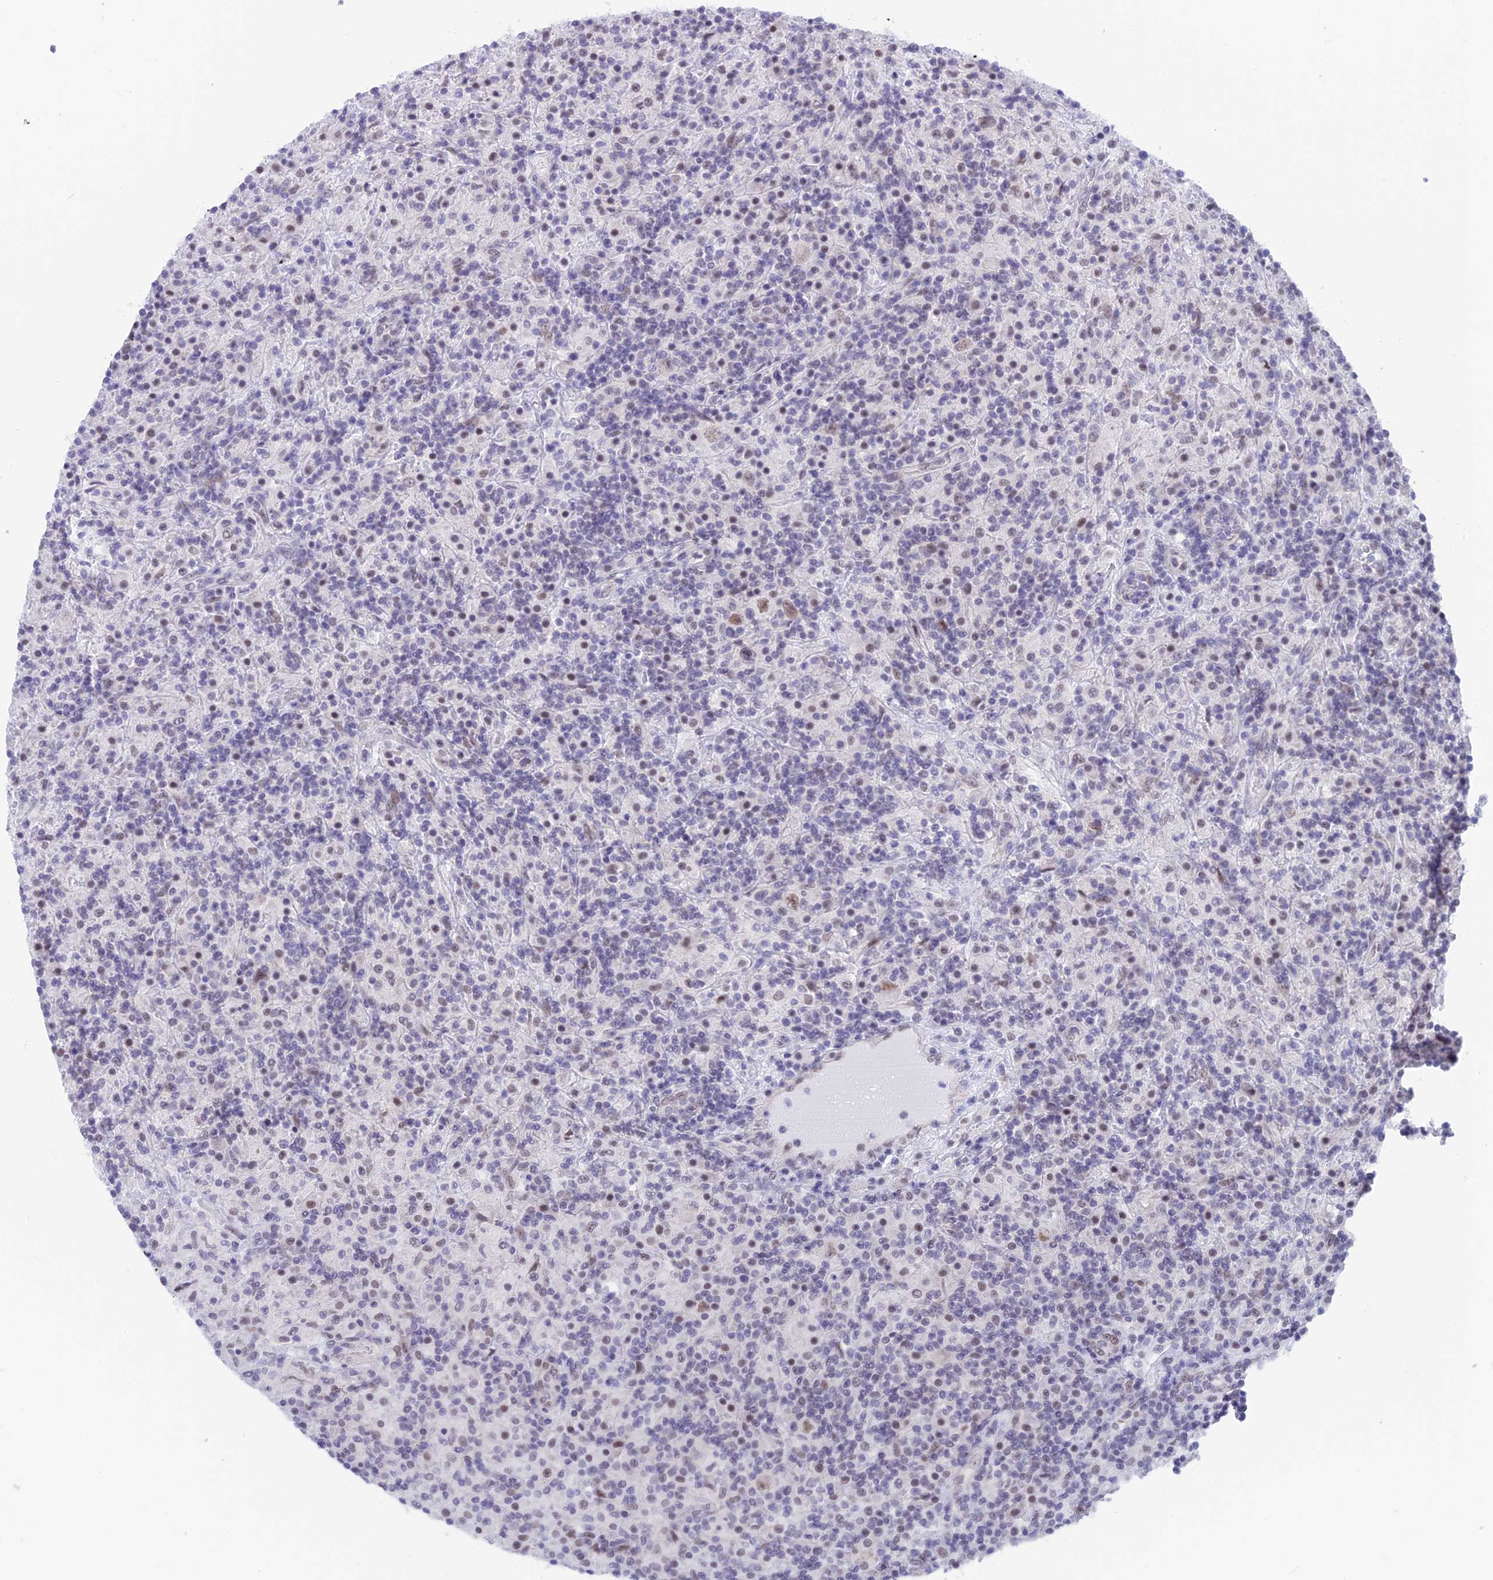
{"staining": {"intensity": "moderate", "quantity": ">75%", "location": "nuclear"}, "tissue": "lymphoma", "cell_type": "Tumor cells", "image_type": "cancer", "snomed": [{"axis": "morphology", "description": "Hodgkin's disease, NOS"}, {"axis": "topography", "description": "Lymph node"}], "caption": "IHC image of neoplastic tissue: lymphoma stained using immunohistochemistry (IHC) displays medium levels of moderate protein expression localized specifically in the nuclear of tumor cells, appearing as a nuclear brown color.", "gene": "SRSF5", "patient": {"sex": "male", "age": 70}}